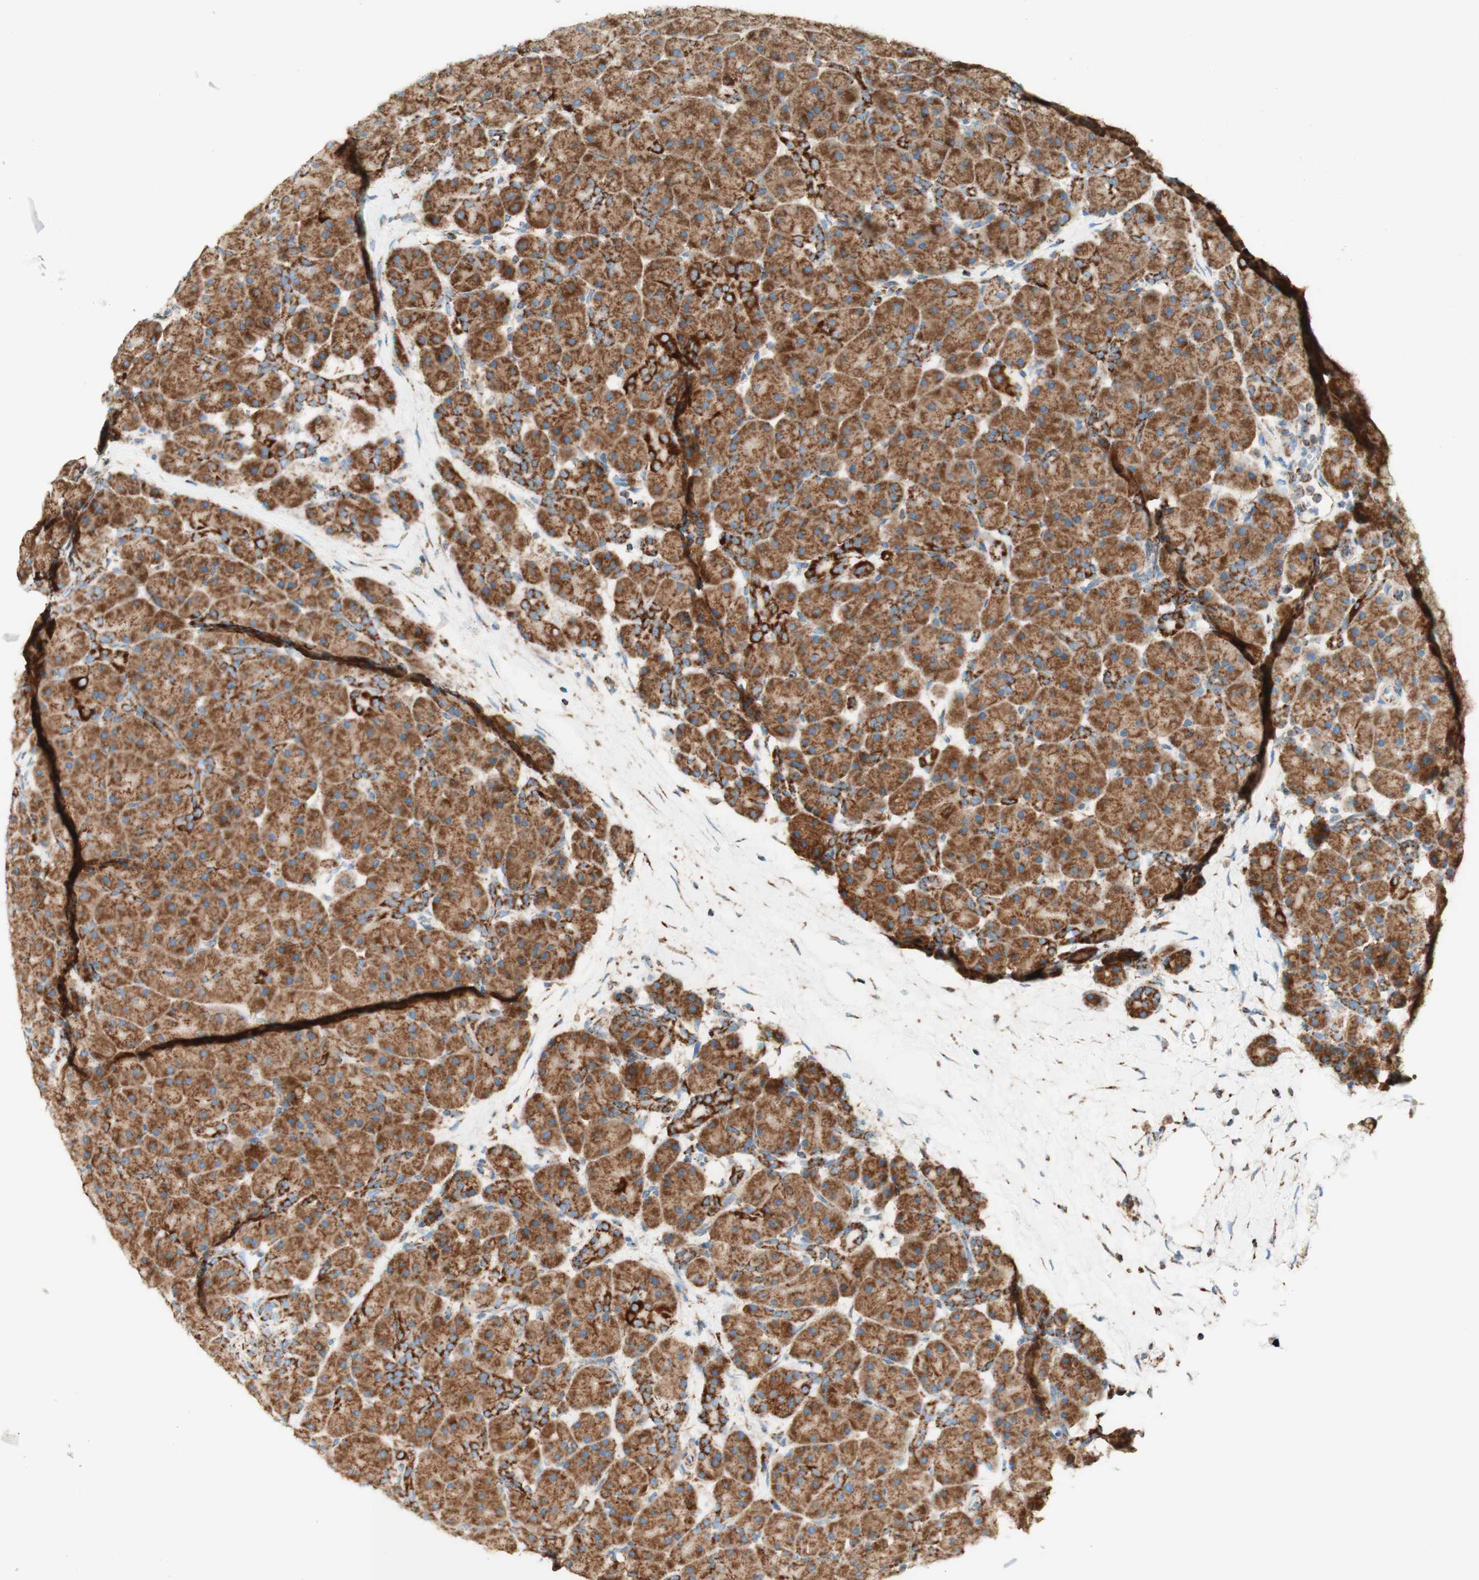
{"staining": {"intensity": "strong", "quantity": ">75%", "location": "cytoplasmic/membranous"}, "tissue": "pancreas", "cell_type": "Exocrine glandular cells", "image_type": "normal", "snomed": [{"axis": "morphology", "description": "Normal tissue, NOS"}, {"axis": "topography", "description": "Pancreas"}], "caption": "Unremarkable pancreas demonstrates strong cytoplasmic/membranous positivity in approximately >75% of exocrine glandular cells, visualized by immunohistochemistry.", "gene": "TOMM20", "patient": {"sex": "male", "age": 66}}